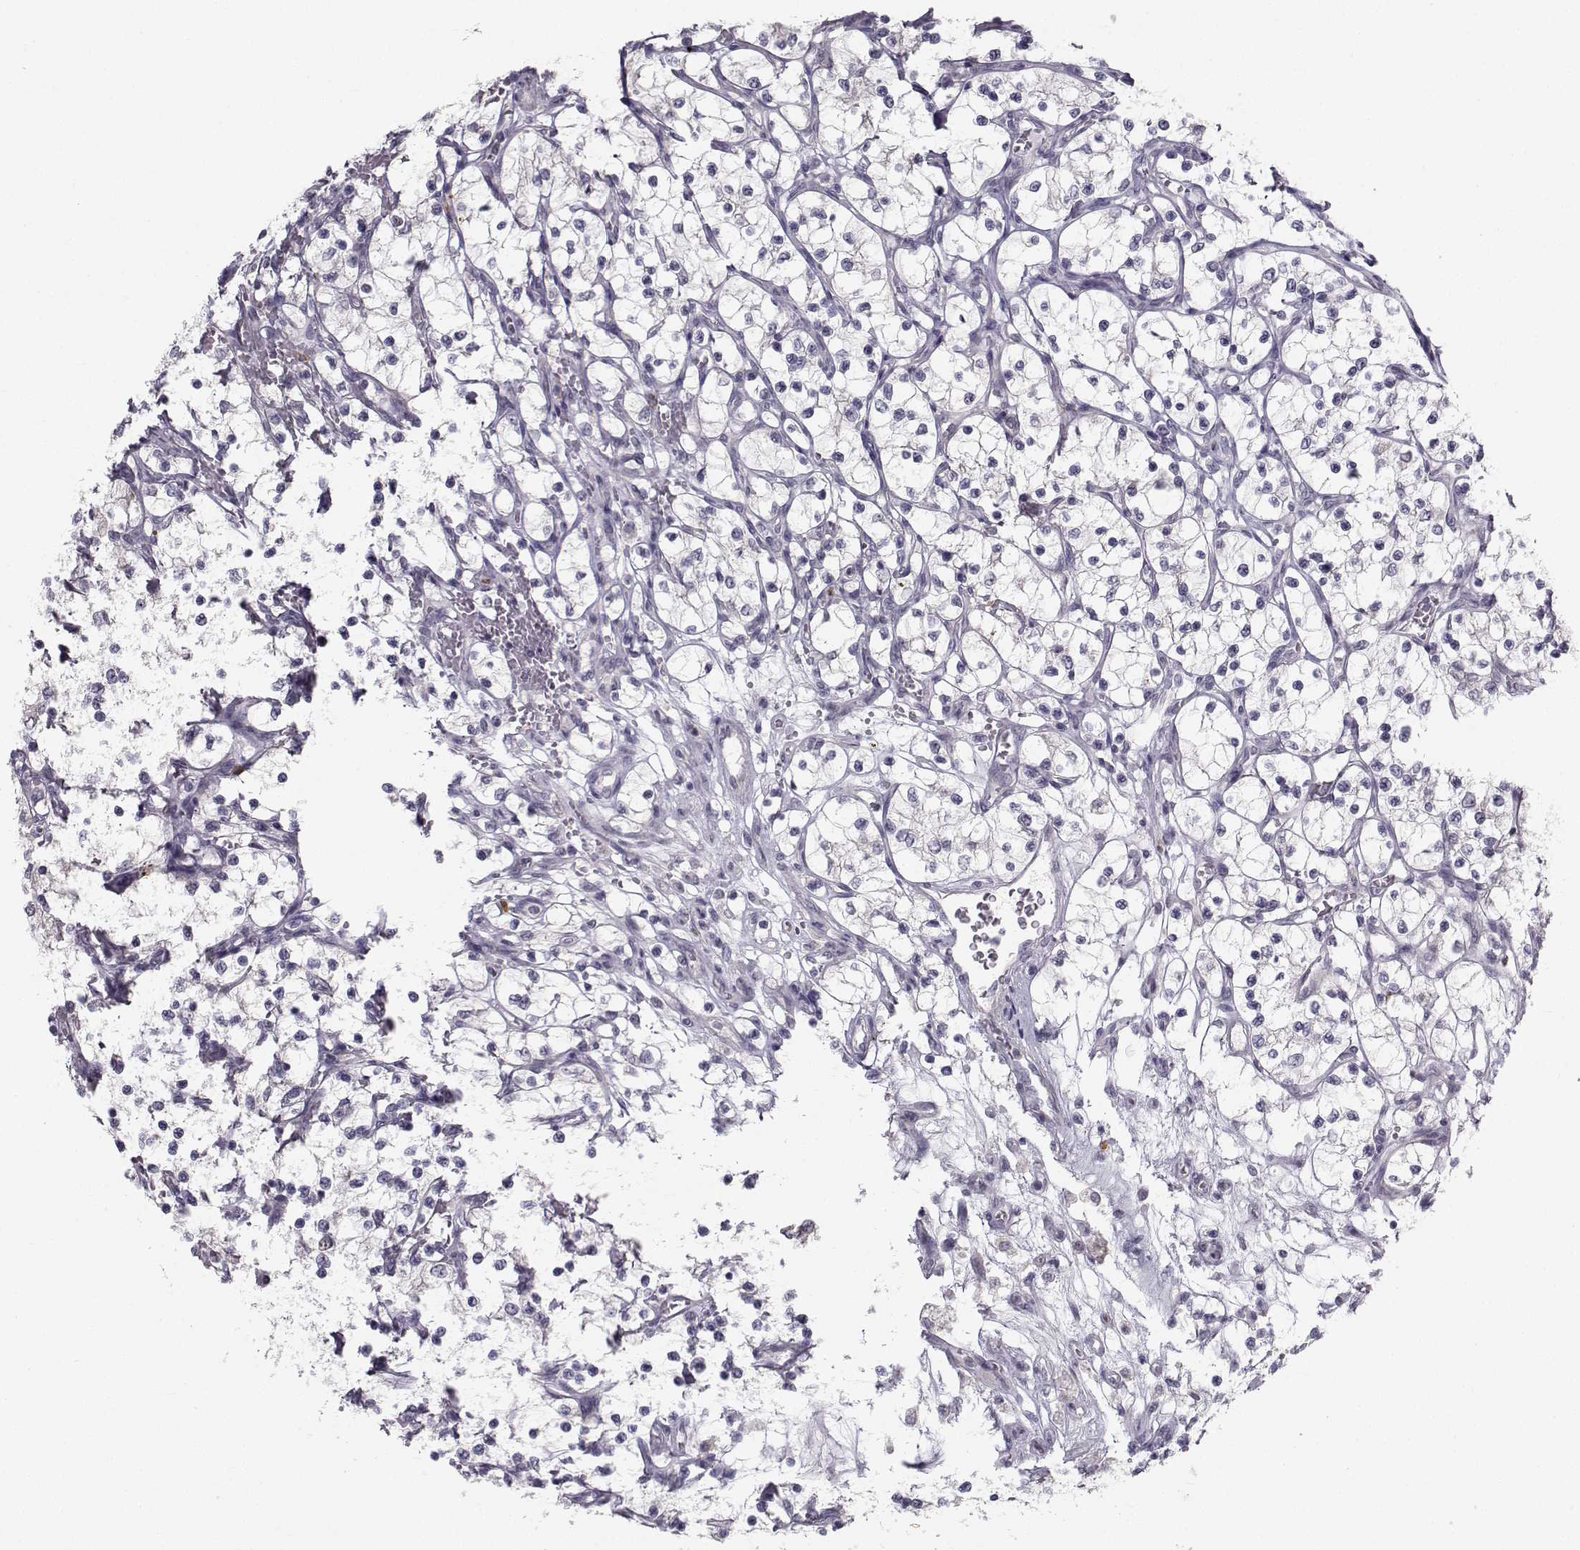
{"staining": {"intensity": "negative", "quantity": "none", "location": "none"}, "tissue": "renal cancer", "cell_type": "Tumor cells", "image_type": "cancer", "snomed": [{"axis": "morphology", "description": "Adenocarcinoma, NOS"}, {"axis": "topography", "description": "Kidney"}], "caption": "IHC photomicrograph of renal adenocarcinoma stained for a protein (brown), which shows no expression in tumor cells.", "gene": "LRP8", "patient": {"sex": "female", "age": 69}}